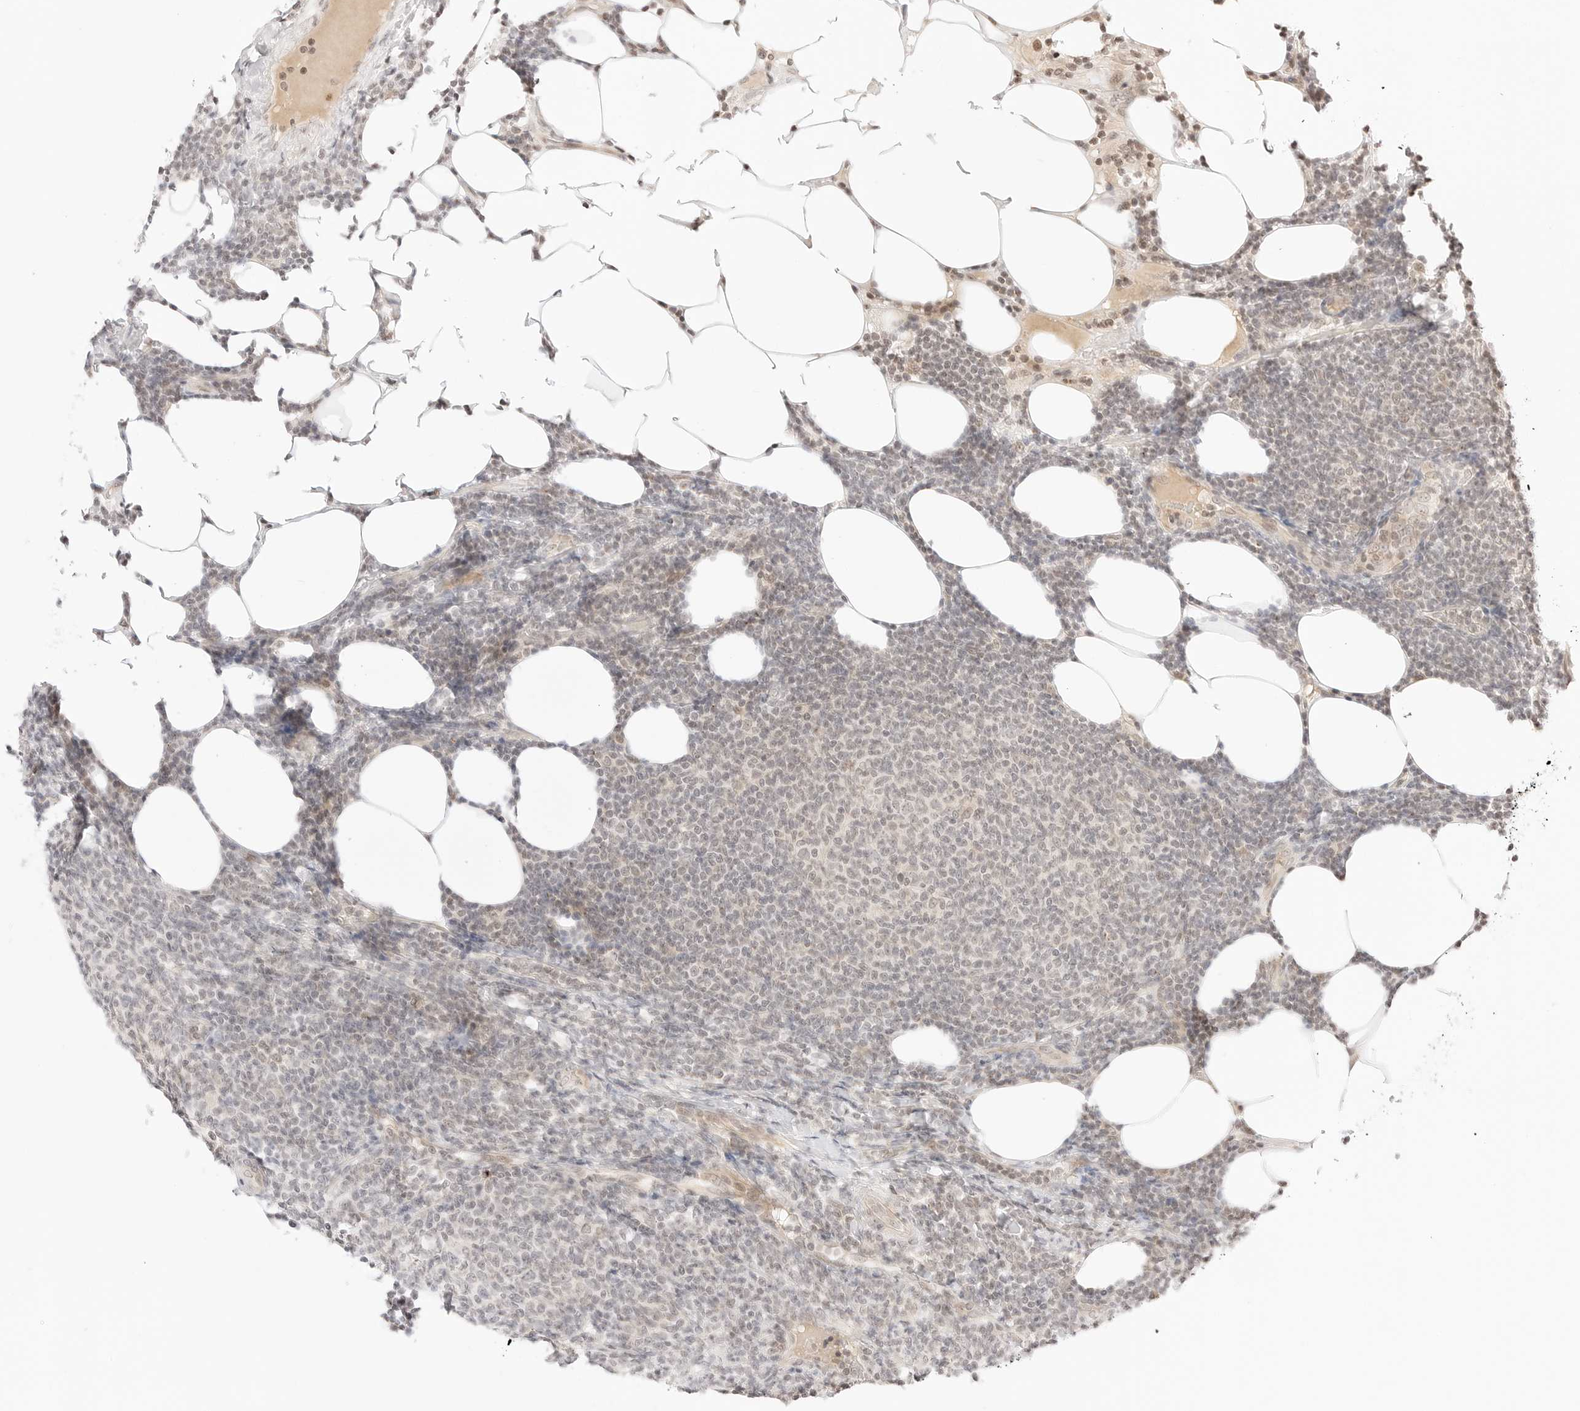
{"staining": {"intensity": "negative", "quantity": "none", "location": "none"}, "tissue": "lymphoma", "cell_type": "Tumor cells", "image_type": "cancer", "snomed": [{"axis": "morphology", "description": "Malignant lymphoma, non-Hodgkin's type, Low grade"}, {"axis": "topography", "description": "Lymph node"}], "caption": "The image reveals no significant positivity in tumor cells of low-grade malignant lymphoma, non-Hodgkin's type.", "gene": "RPS6KL1", "patient": {"sex": "male", "age": 66}}